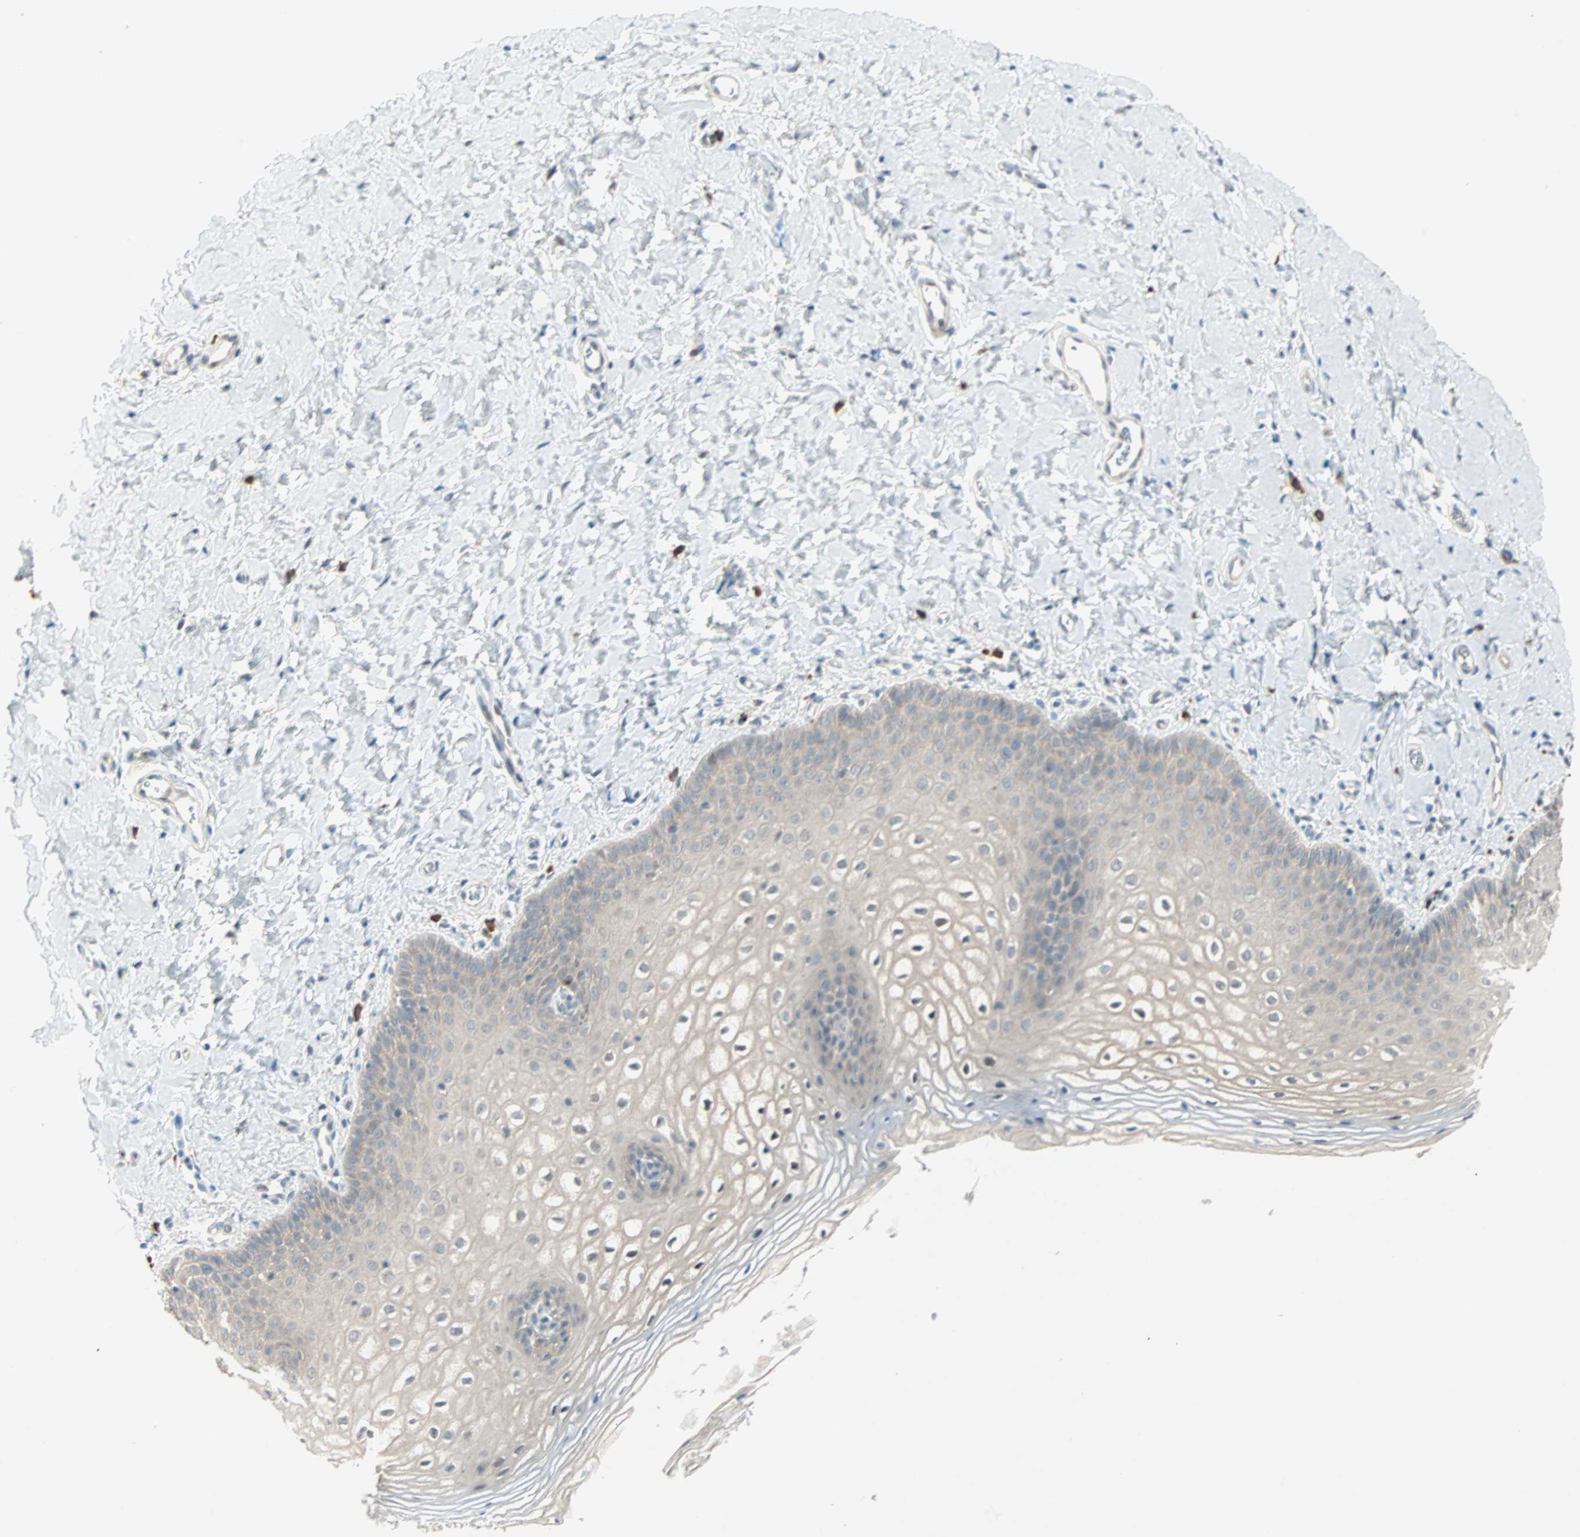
{"staining": {"intensity": "weak", "quantity": ">75%", "location": "cytoplasmic/membranous"}, "tissue": "vagina", "cell_type": "Squamous epithelial cells", "image_type": "normal", "snomed": [{"axis": "morphology", "description": "Normal tissue, NOS"}, {"axis": "topography", "description": "Vagina"}], "caption": "Weak cytoplasmic/membranous protein expression is identified in approximately >75% of squamous epithelial cells in vagina. Nuclei are stained in blue.", "gene": "RTL6", "patient": {"sex": "female", "age": 55}}